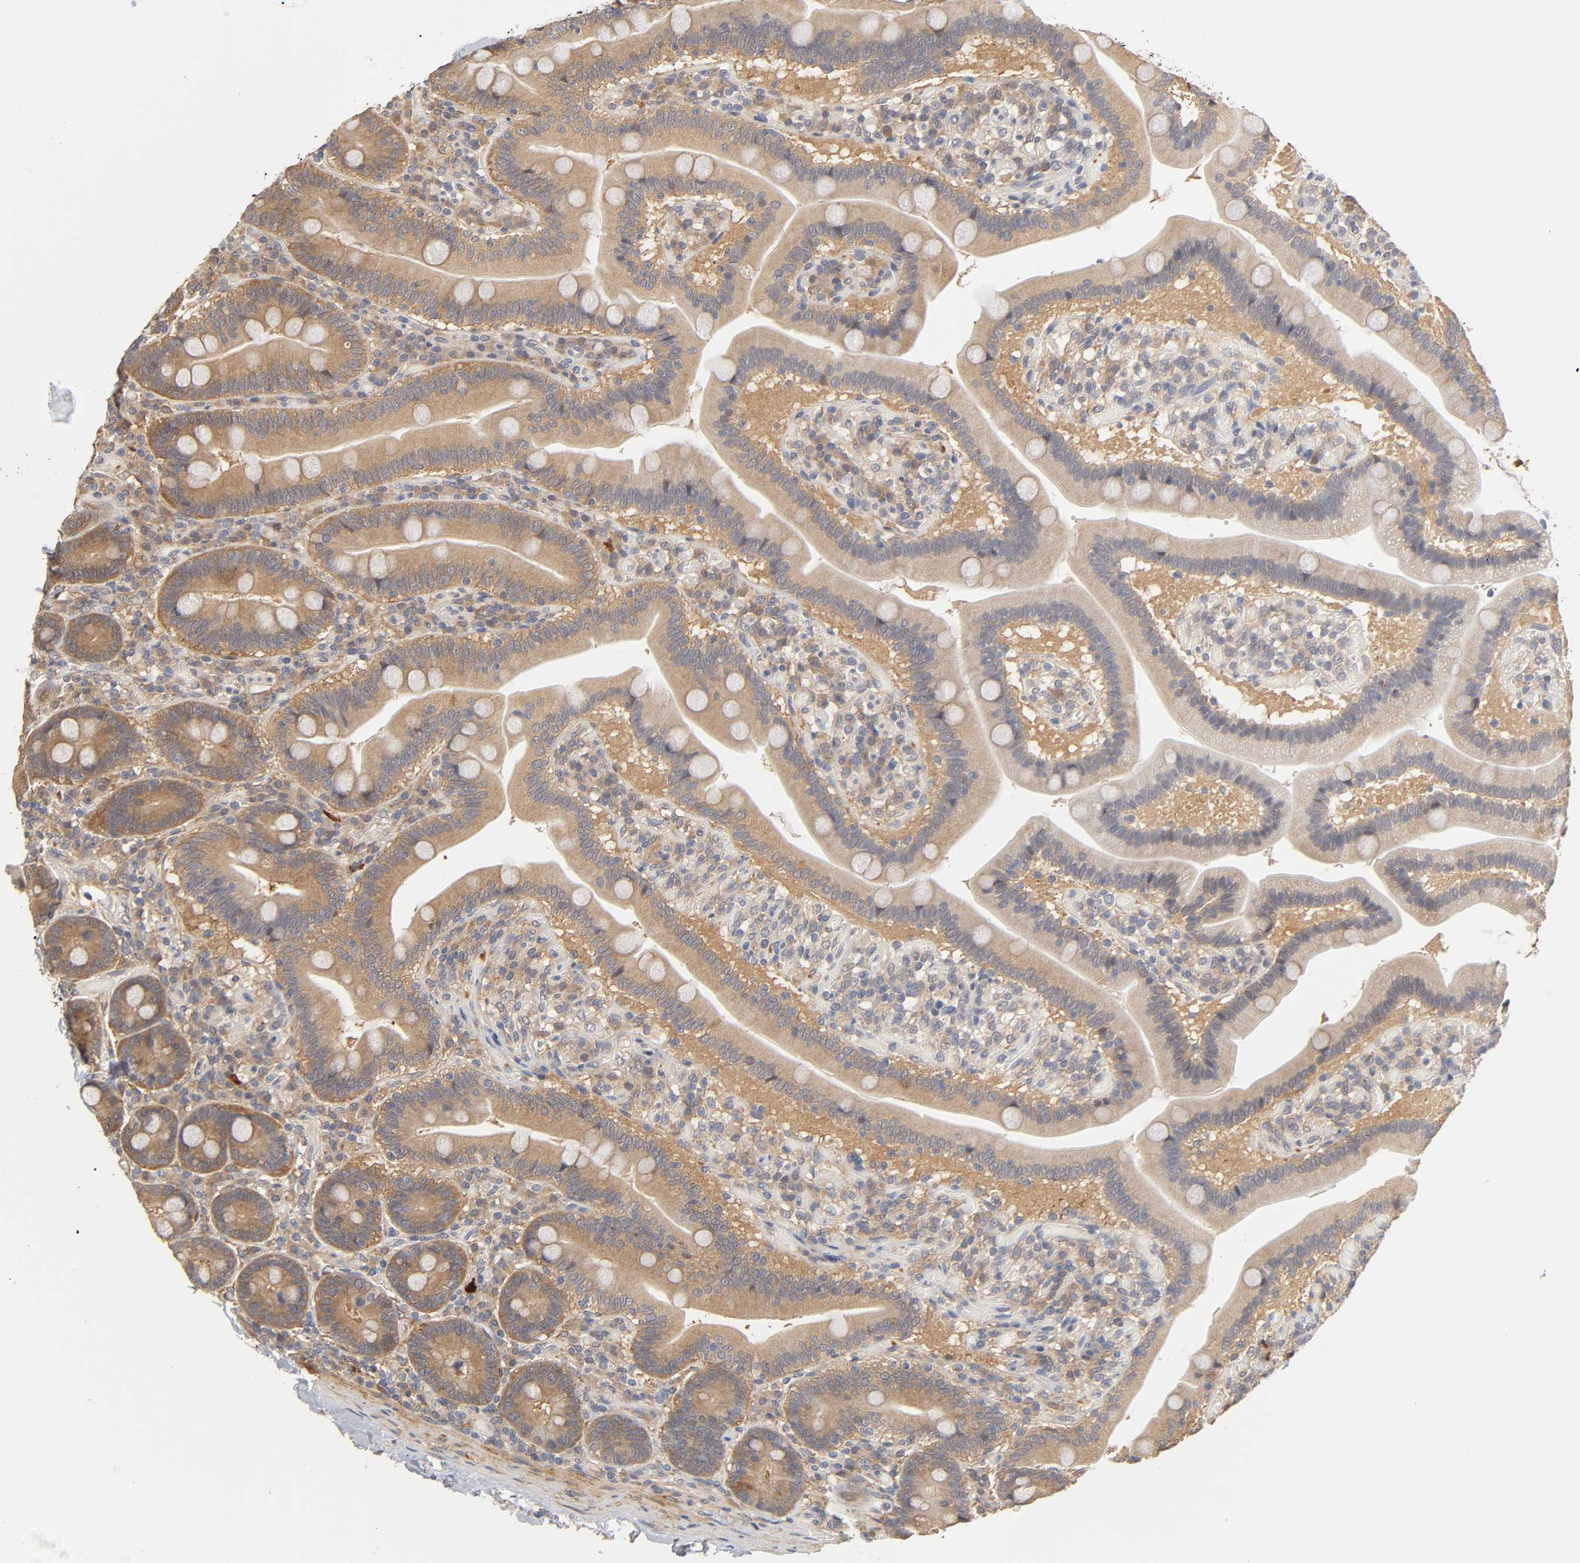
{"staining": {"intensity": "moderate", "quantity": ">75%", "location": "cytoplasmic/membranous"}, "tissue": "duodenum", "cell_type": "Glandular cells", "image_type": "normal", "snomed": [{"axis": "morphology", "description": "Normal tissue, NOS"}, {"axis": "topography", "description": "Duodenum"}], "caption": "IHC (DAB (3,3'-diaminobenzidine)) staining of normal human duodenum demonstrates moderate cytoplasmic/membranous protein staining in about >75% of glandular cells. Nuclei are stained in blue.", "gene": "PDE5A", "patient": {"sex": "male", "age": 66}}